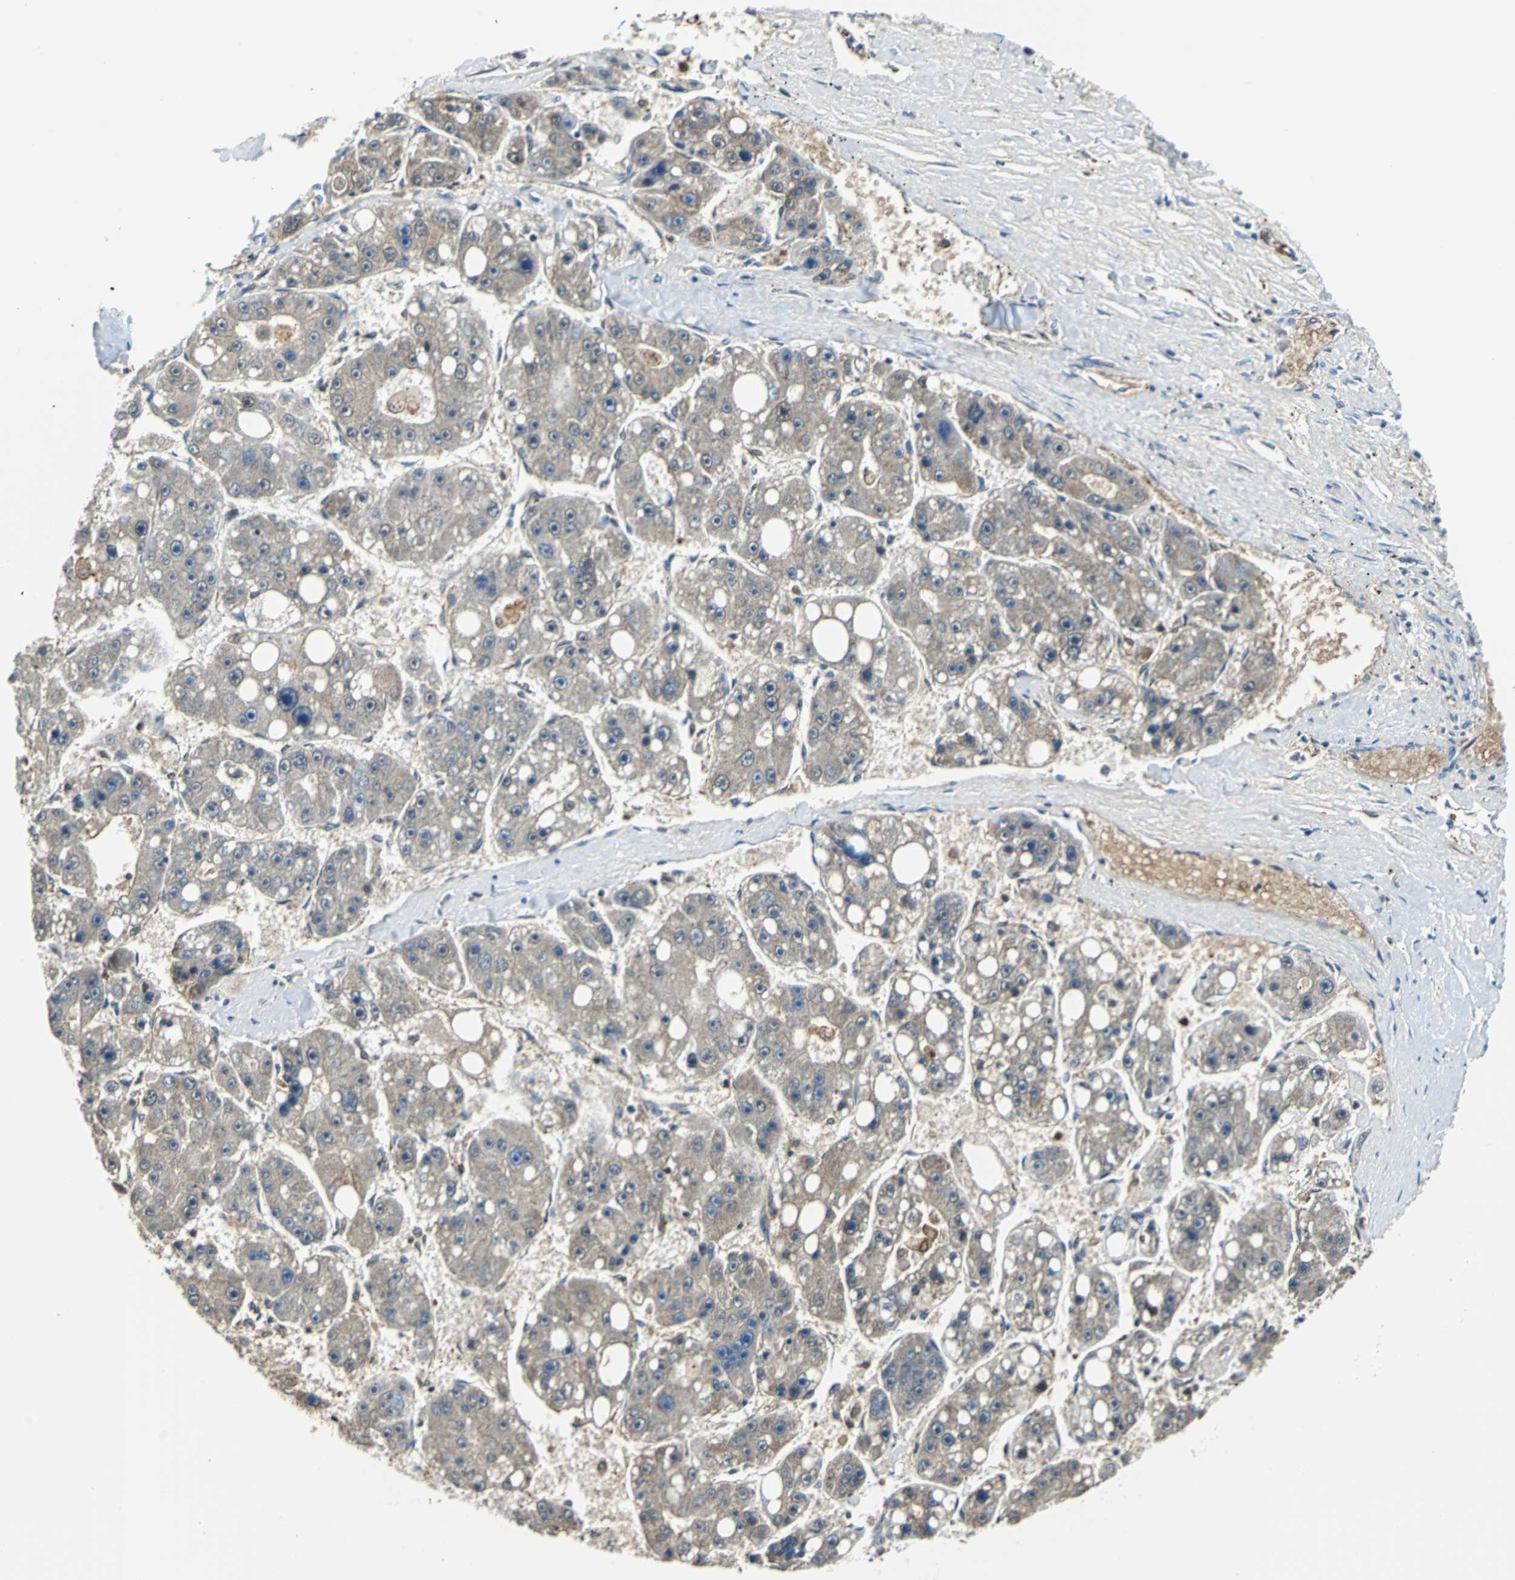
{"staining": {"intensity": "weak", "quantity": "25%-75%", "location": "cytoplasmic/membranous"}, "tissue": "liver cancer", "cell_type": "Tumor cells", "image_type": "cancer", "snomed": [{"axis": "morphology", "description": "Carcinoma, Hepatocellular, NOS"}, {"axis": "topography", "description": "Liver"}], "caption": "Immunohistochemistry (DAB (3,3'-diaminobenzidine)) staining of liver cancer shows weak cytoplasmic/membranous protein expression in approximately 25%-75% of tumor cells. (IHC, brightfield microscopy, high magnification).", "gene": "ALB", "patient": {"sex": "female", "age": 61}}